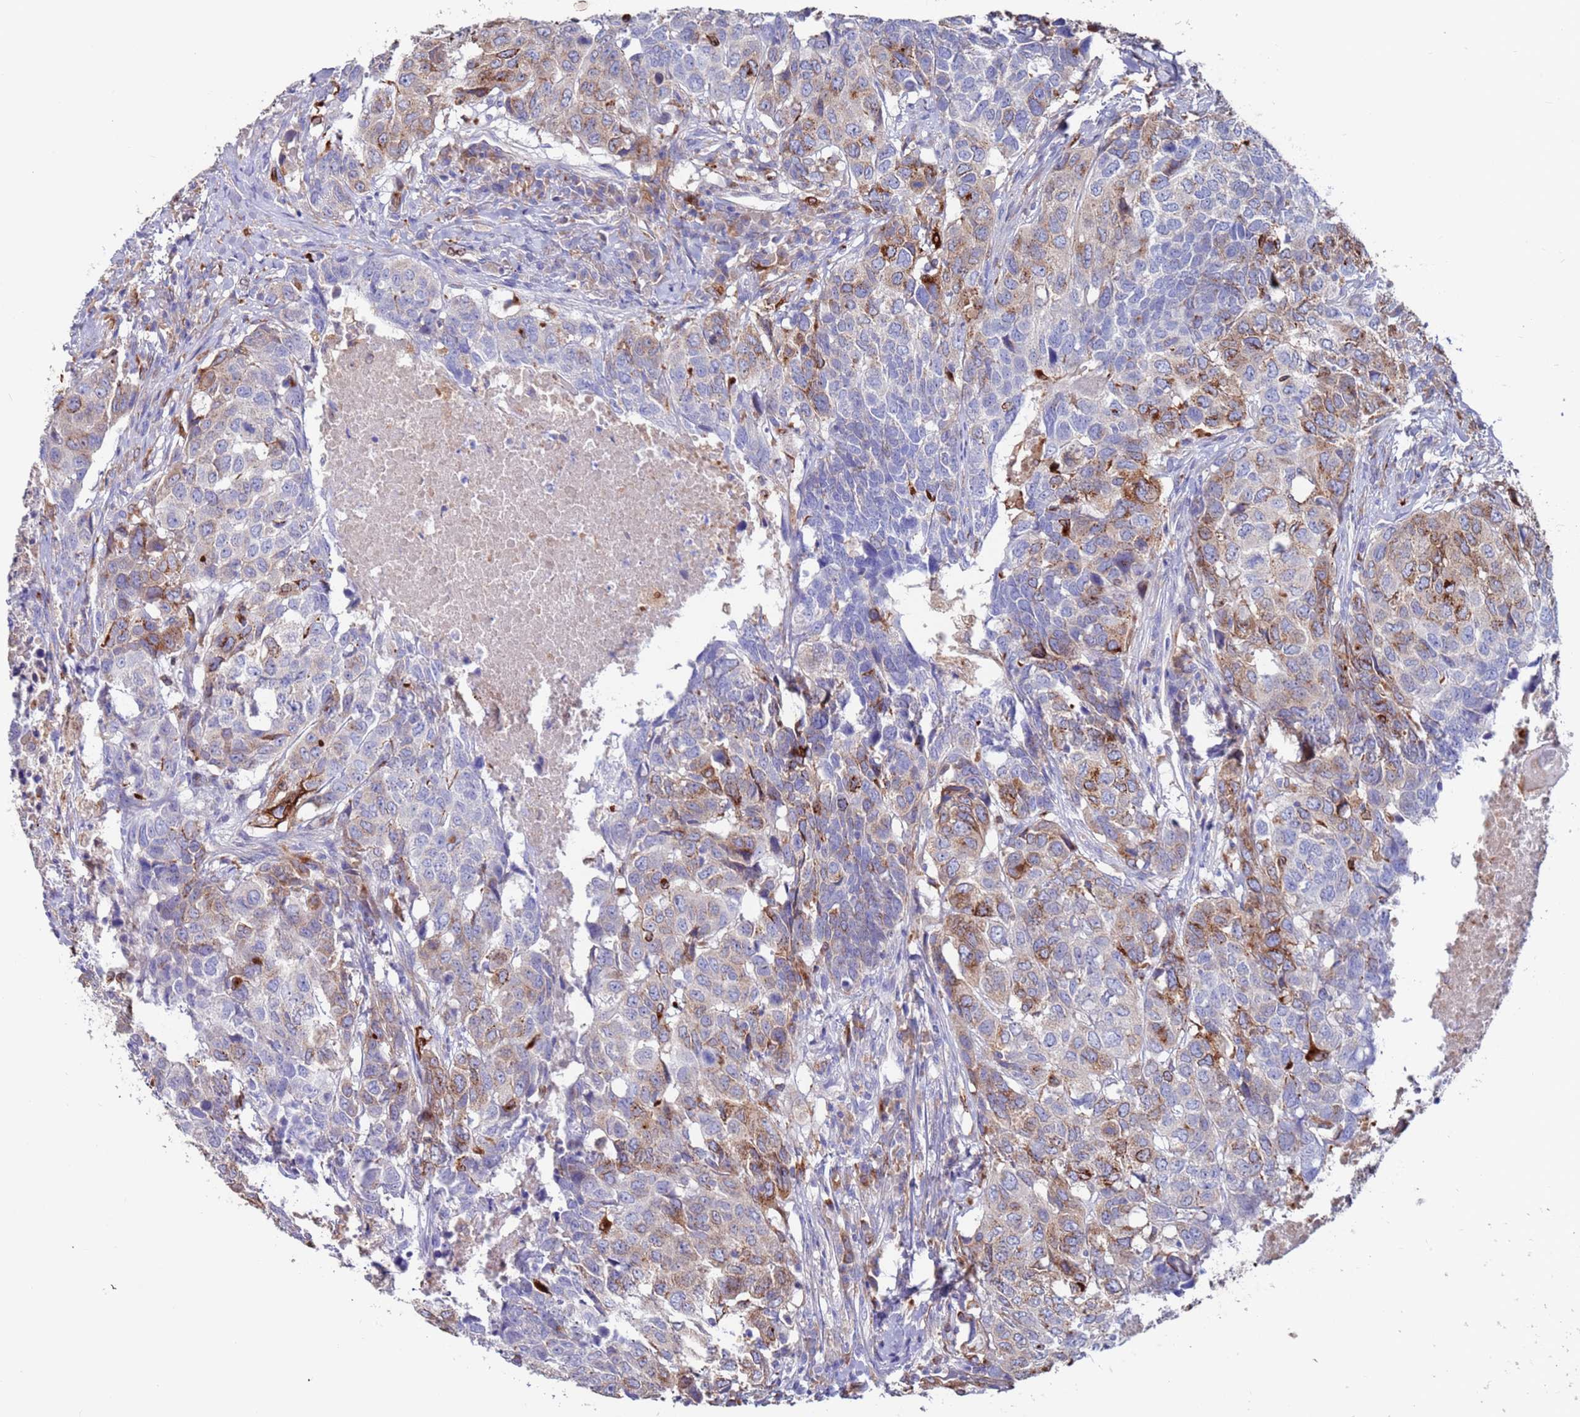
{"staining": {"intensity": "moderate", "quantity": "25%-75%", "location": "cytoplasmic/membranous"}, "tissue": "head and neck cancer", "cell_type": "Tumor cells", "image_type": "cancer", "snomed": [{"axis": "morphology", "description": "Squamous cell carcinoma, NOS"}, {"axis": "topography", "description": "Head-Neck"}], "caption": "The photomicrograph exhibits staining of head and neck squamous cell carcinoma, revealing moderate cytoplasmic/membranous protein expression (brown color) within tumor cells.", "gene": "GREB1L", "patient": {"sex": "male", "age": 66}}